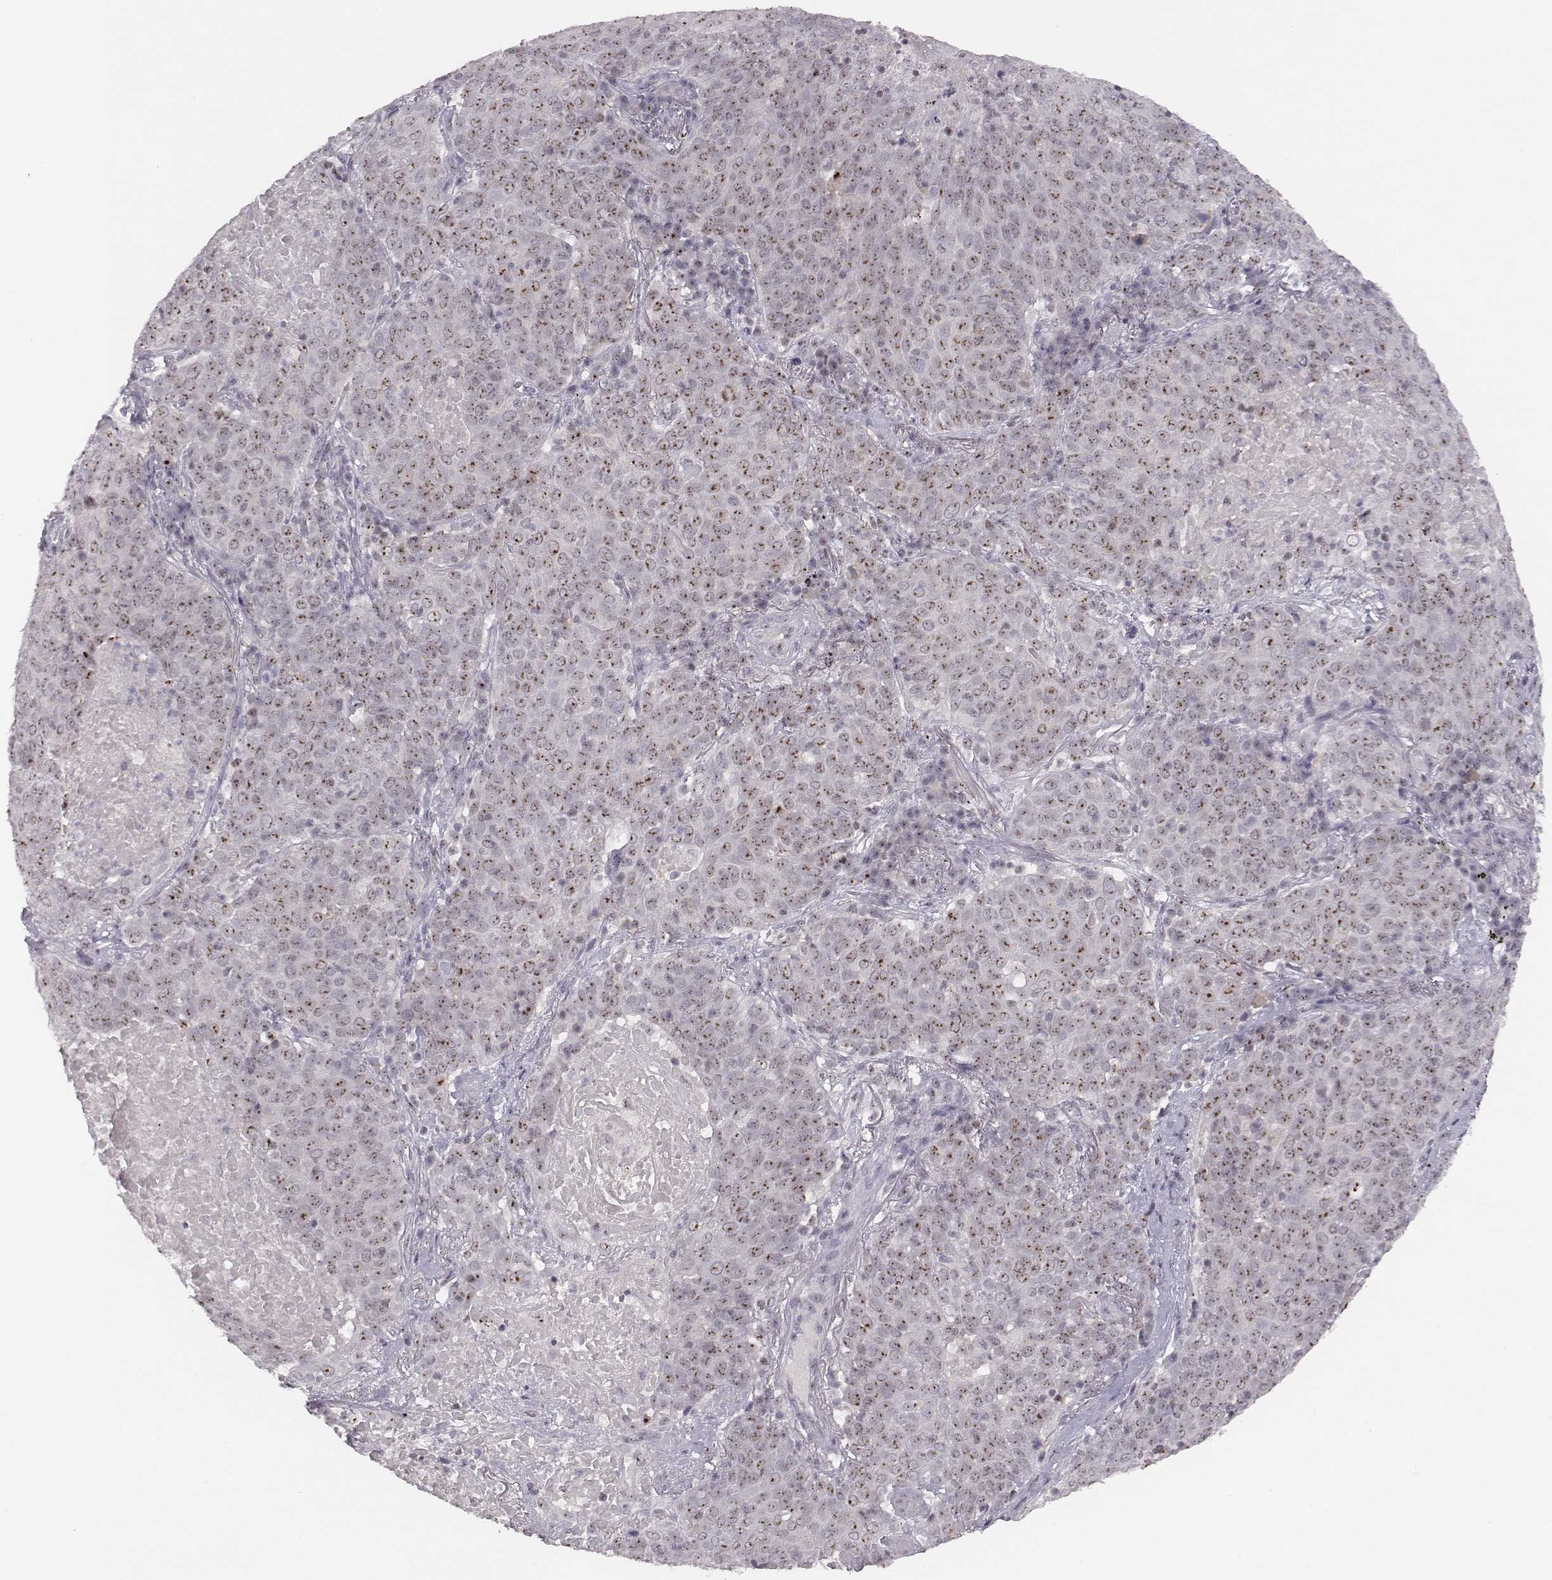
{"staining": {"intensity": "strong", "quantity": "25%-75%", "location": "nuclear"}, "tissue": "lung cancer", "cell_type": "Tumor cells", "image_type": "cancer", "snomed": [{"axis": "morphology", "description": "Squamous cell carcinoma, NOS"}, {"axis": "topography", "description": "Lung"}], "caption": "Protein expression analysis of human lung cancer (squamous cell carcinoma) reveals strong nuclear staining in approximately 25%-75% of tumor cells.", "gene": "NIFK", "patient": {"sex": "male", "age": 82}}